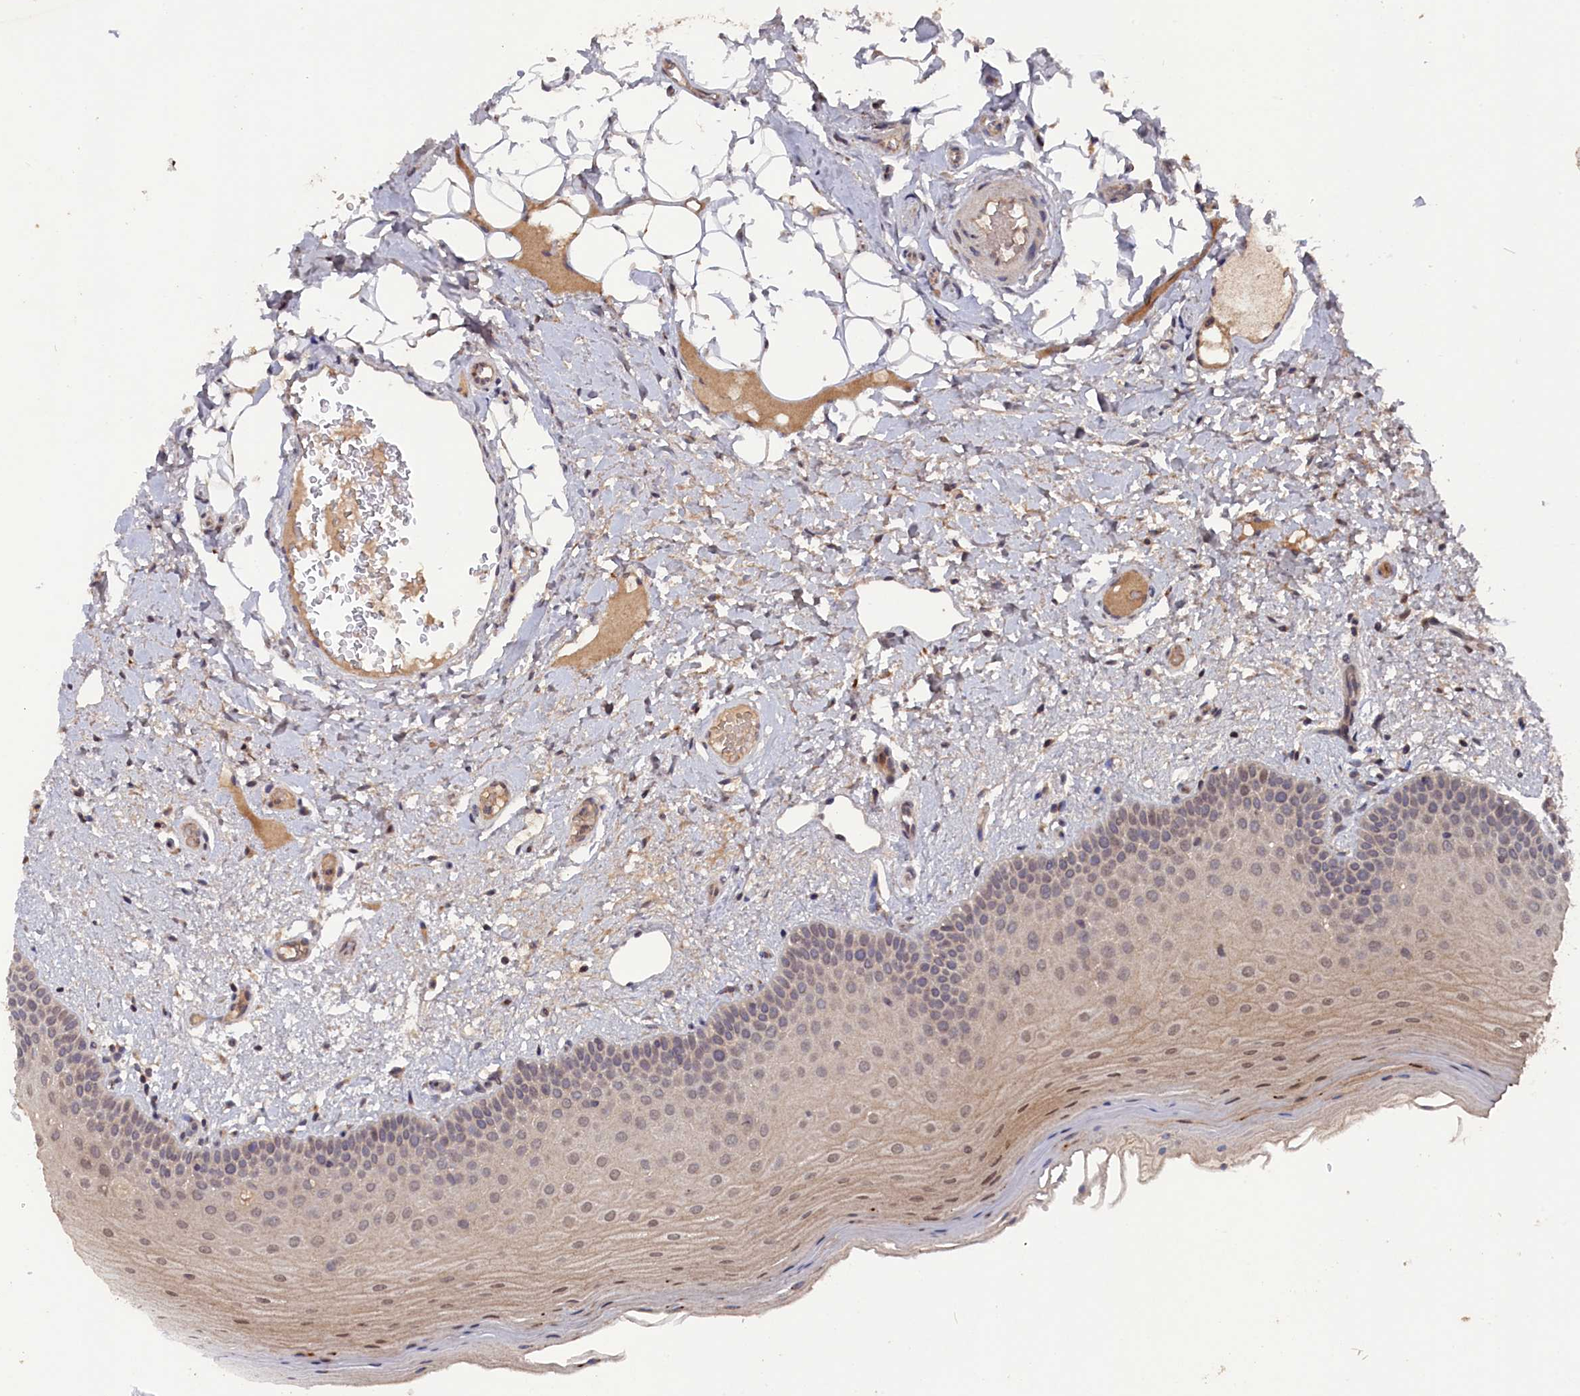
{"staining": {"intensity": "weak", "quantity": ">75%", "location": "cytoplasmic/membranous,nuclear"}, "tissue": "oral mucosa", "cell_type": "Squamous epithelial cells", "image_type": "normal", "snomed": [{"axis": "morphology", "description": "Normal tissue, NOS"}, {"axis": "topography", "description": "Oral tissue"}, {"axis": "topography", "description": "Tounge, NOS"}], "caption": "Protein staining of benign oral mucosa shows weak cytoplasmic/membranous,nuclear positivity in about >75% of squamous epithelial cells. The staining was performed using DAB to visualize the protein expression in brown, while the nuclei were stained in blue with hematoxylin (Magnification: 20x).", "gene": "TMC5", "patient": {"sex": "male", "age": 47}}